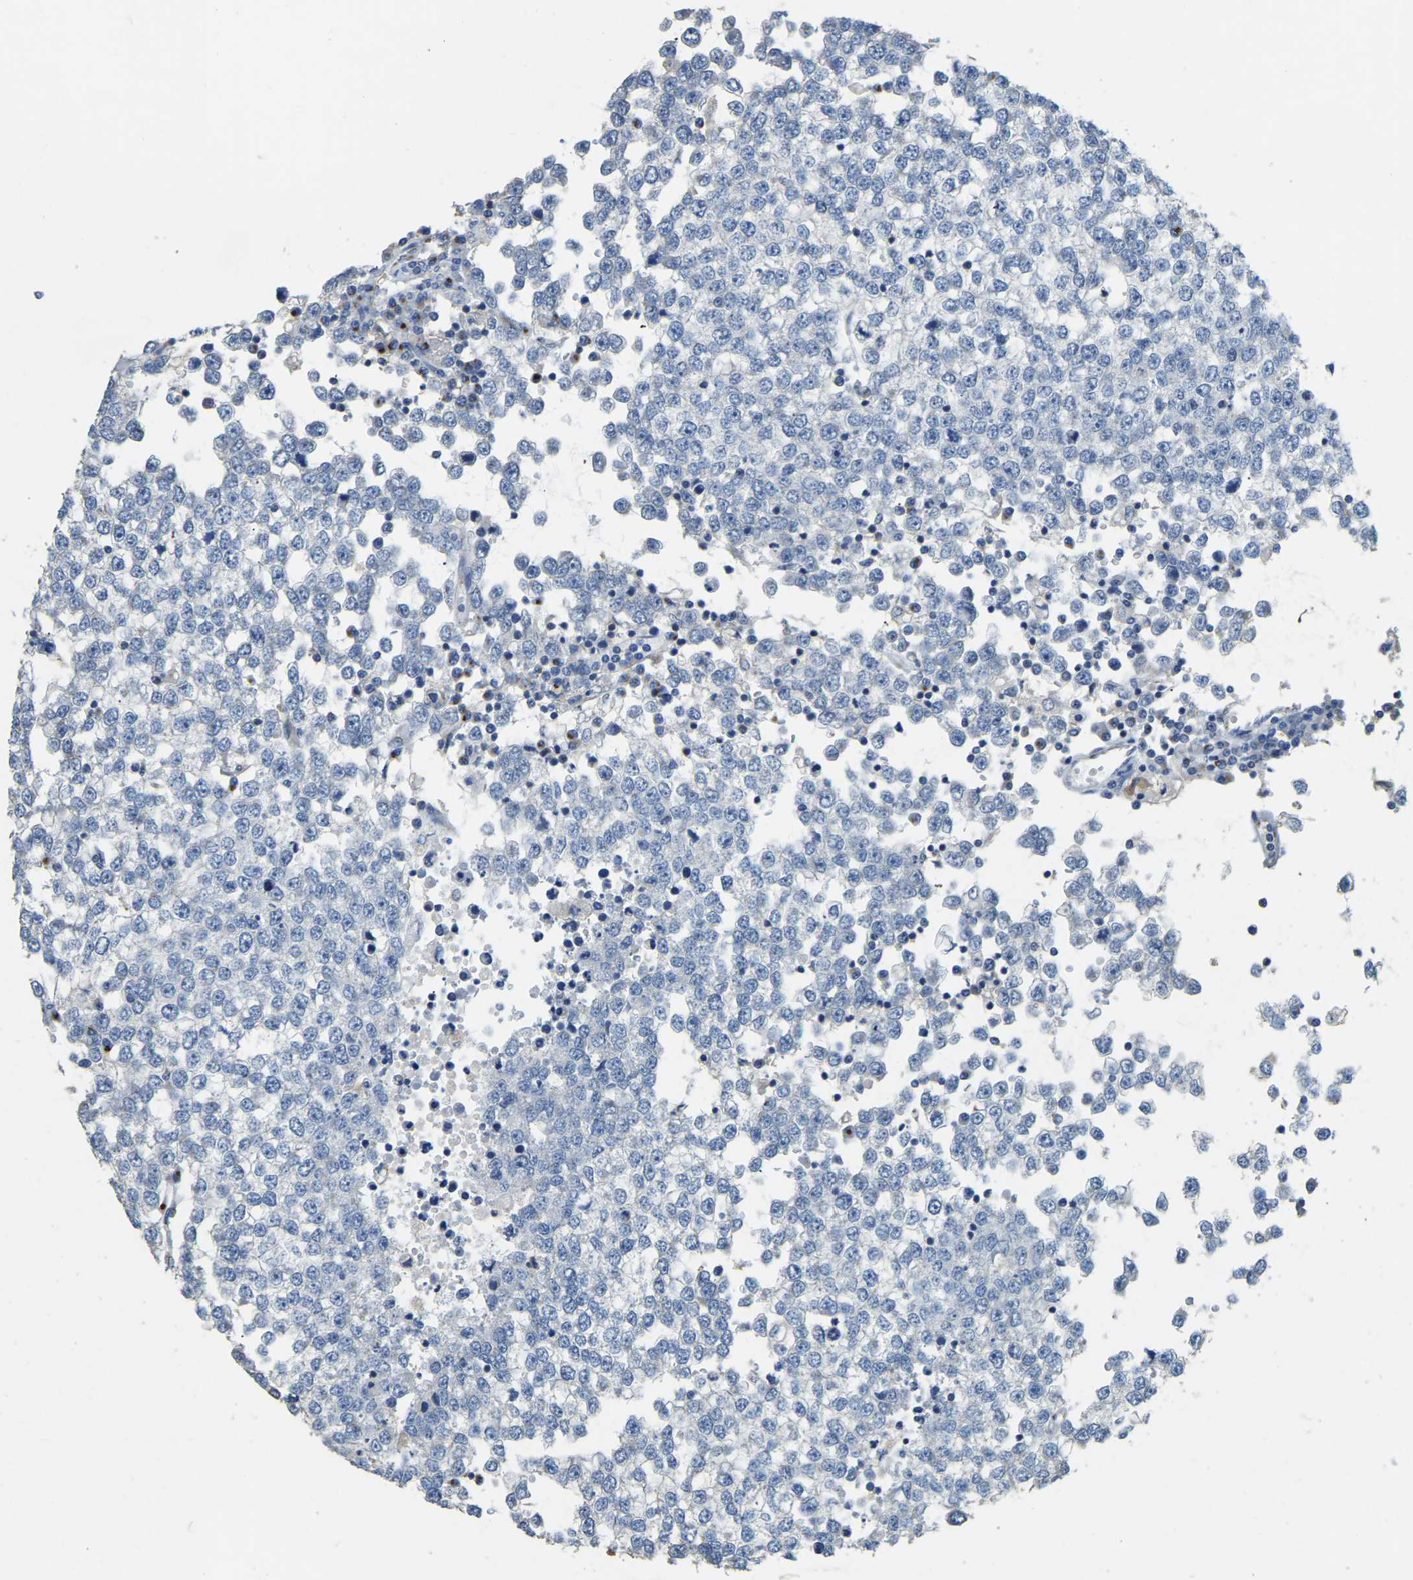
{"staining": {"intensity": "negative", "quantity": "none", "location": "none"}, "tissue": "testis cancer", "cell_type": "Tumor cells", "image_type": "cancer", "snomed": [{"axis": "morphology", "description": "Seminoma, NOS"}, {"axis": "topography", "description": "Testis"}], "caption": "Testis cancer (seminoma) was stained to show a protein in brown. There is no significant staining in tumor cells. (Brightfield microscopy of DAB IHC at high magnification).", "gene": "FAM174A", "patient": {"sex": "male", "age": 65}}